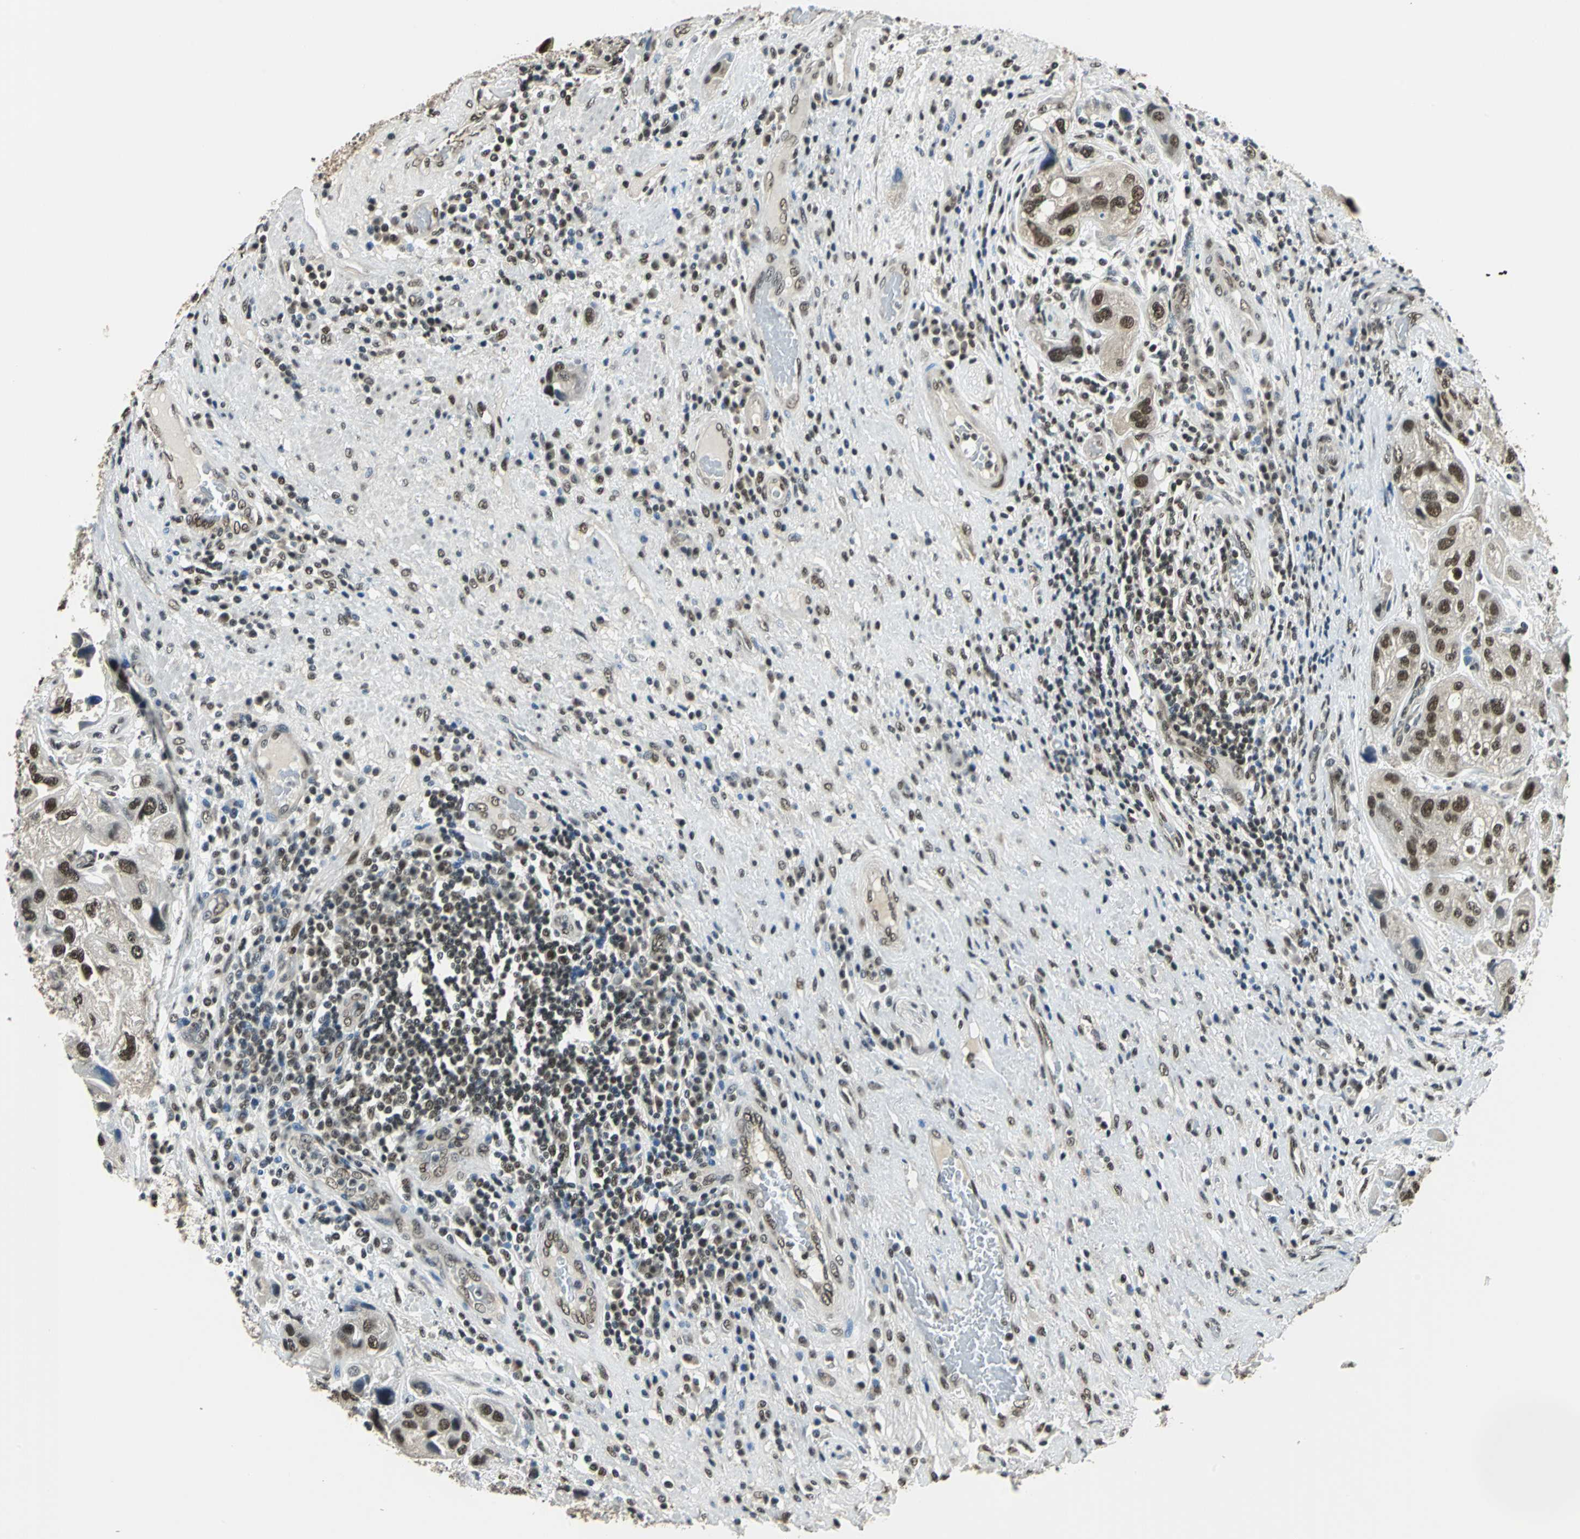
{"staining": {"intensity": "strong", "quantity": ">75%", "location": "nuclear"}, "tissue": "urothelial cancer", "cell_type": "Tumor cells", "image_type": "cancer", "snomed": [{"axis": "morphology", "description": "Urothelial carcinoma, High grade"}, {"axis": "topography", "description": "Urinary bladder"}], "caption": "Approximately >75% of tumor cells in human urothelial carcinoma (high-grade) demonstrate strong nuclear protein staining as visualized by brown immunohistochemical staining.", "gene": "RBM14", "patient": {"sex": "female", "age": 64}}